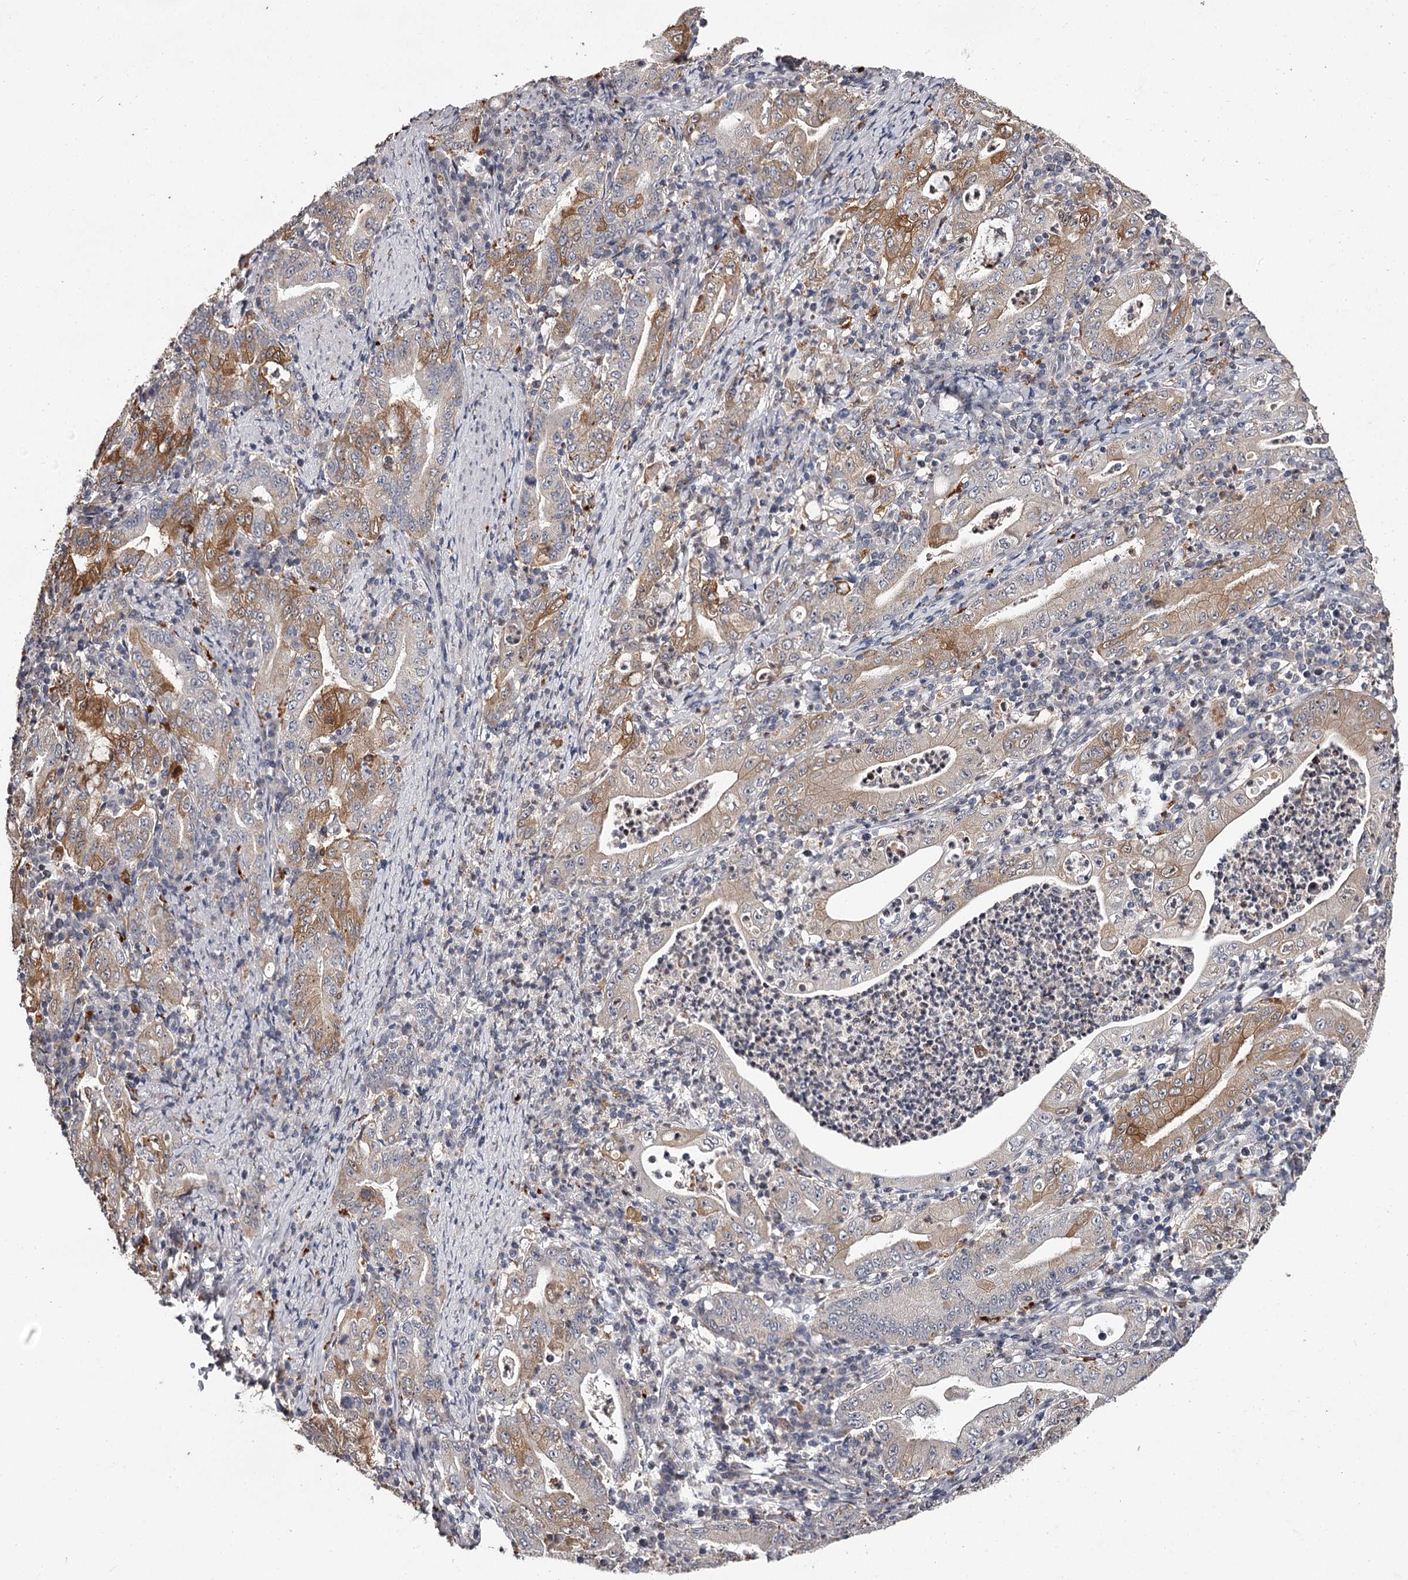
{"staining": {"intensity": "moderate", "quantity": "25%-75%", "location": "cytoplasmic/membranous"}, "tissue": "stomach cancer", "cell_type": "Tumor cells", "image_type": "cancer", "snomed": [{"axis": "morphology", "description": "Normal tissue, NOS"}, {"axis": "morphology", "description": "Adenocarcinoma, NOS"}, {"axis": "topography", "description": "Esophagus"}, {"axis": "topography", "description": "Stomach, upper"}, {"axis": "topography", "description": "Peripheral nerve tissue"}], "caption": "A brown stain highlights moderate cytoplasmic/membranous staining of a protein in stomach cancer (adenocarcinoma) tumor cells.", "gene": "SLC32A1", "patient": {"sex": "male", "age": 62}}